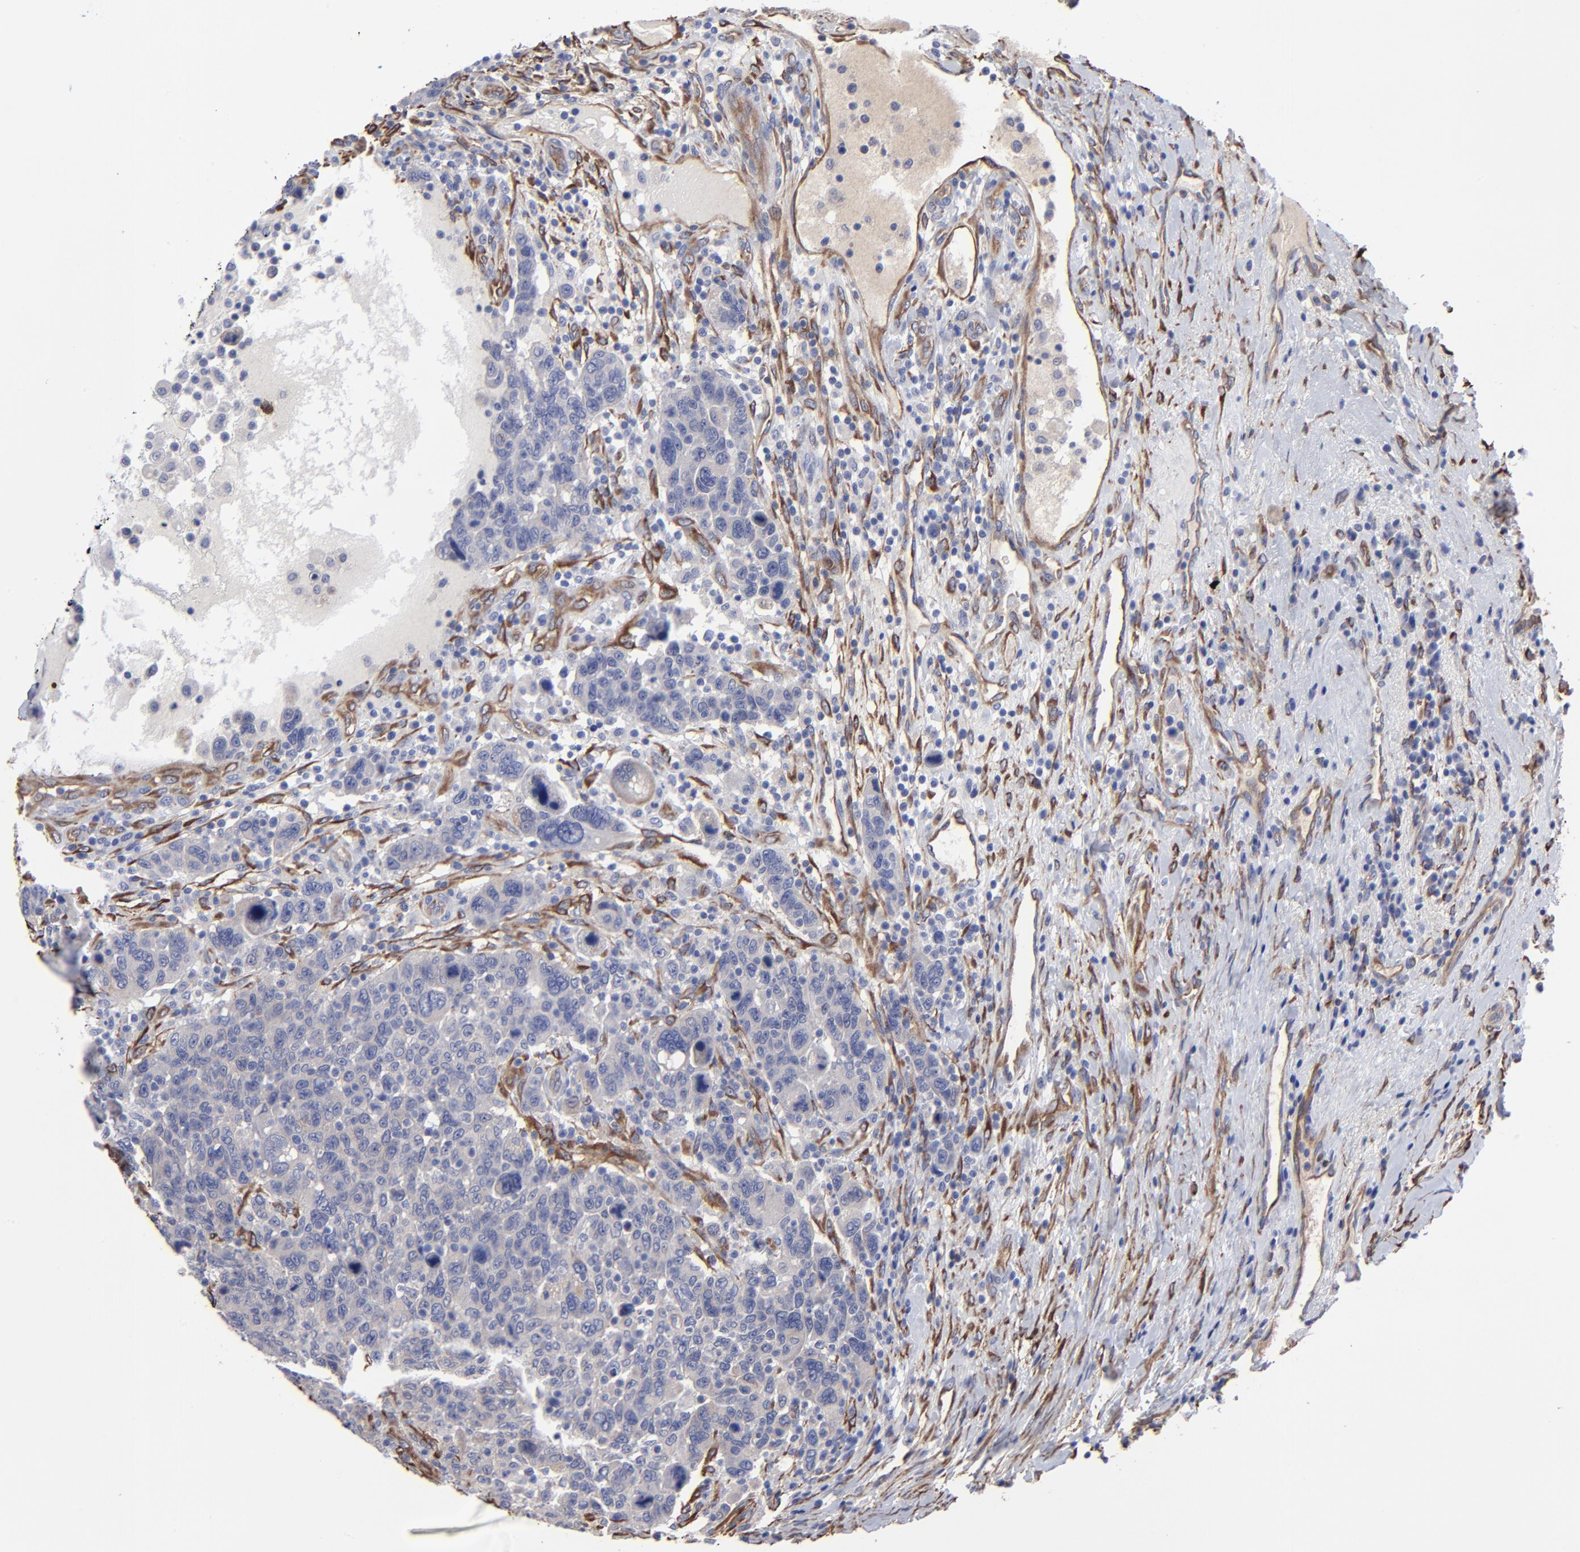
{"staining": {"intensity": "negative", "quantity": "none", "location": "none"}, "tissue": "breast cancer", "cell_type": "Tumor cells", "image_type": "cancer", "snomed": [{"axis": "morphology", "description": "Duct carcinoma"}, {"axis": "topography", "description": "Breast"}], "caption": "Photomicrograph shows no protein positivity in tumor cells of invasive ductal carcinoma (breast) tissue. The staining was performed using DAB to visualize the protein expression in brown, while the nuclei were stained in blue with hematoxylin (Magnification: 20x).", "gene": "CILP", "patient": {"sex": "female", "age": 37}}